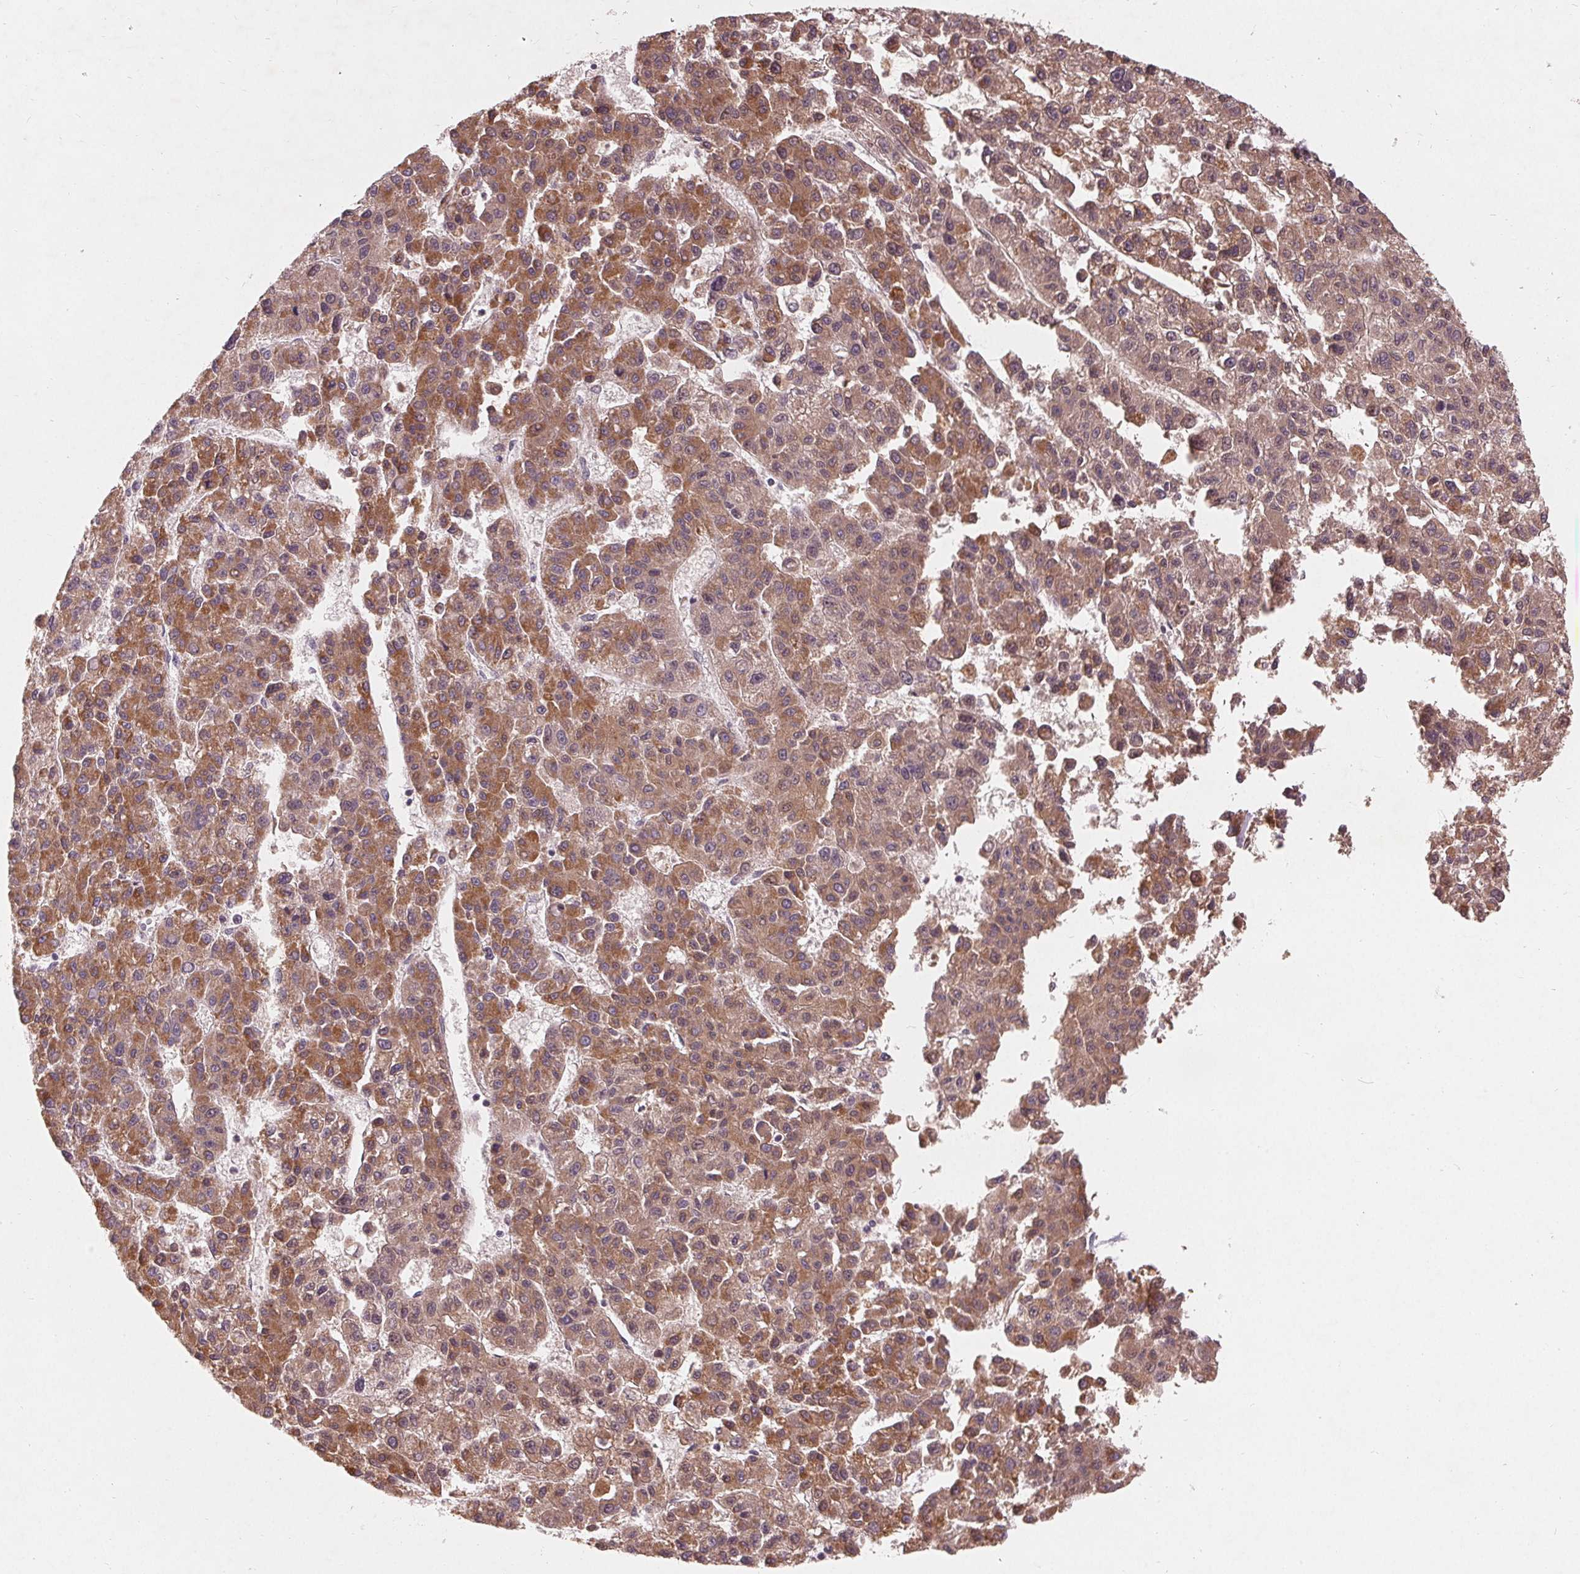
{"staining": {"intensity": "moderate", "quantity": ">75%", "location": "cytoplasmic/membranous"}, "tissue": "liver cancer", "cell_type": "Tumor cells", "image_type": "cancer", "snomed": [{"axis": "morphology", "description": "Carcinoma, Hepatocellular, NOS"}, {"axis": "topography", "description": "Liver"}], "caption": "Protein analysis of hepatocellular carcinoma (liver) tissue reveals moderate cytoplasmic/membranous positivity in approximately >75% of tumor cells.", "gene": "TRIM60", "patient": {"sex": "male", "age": 70}}